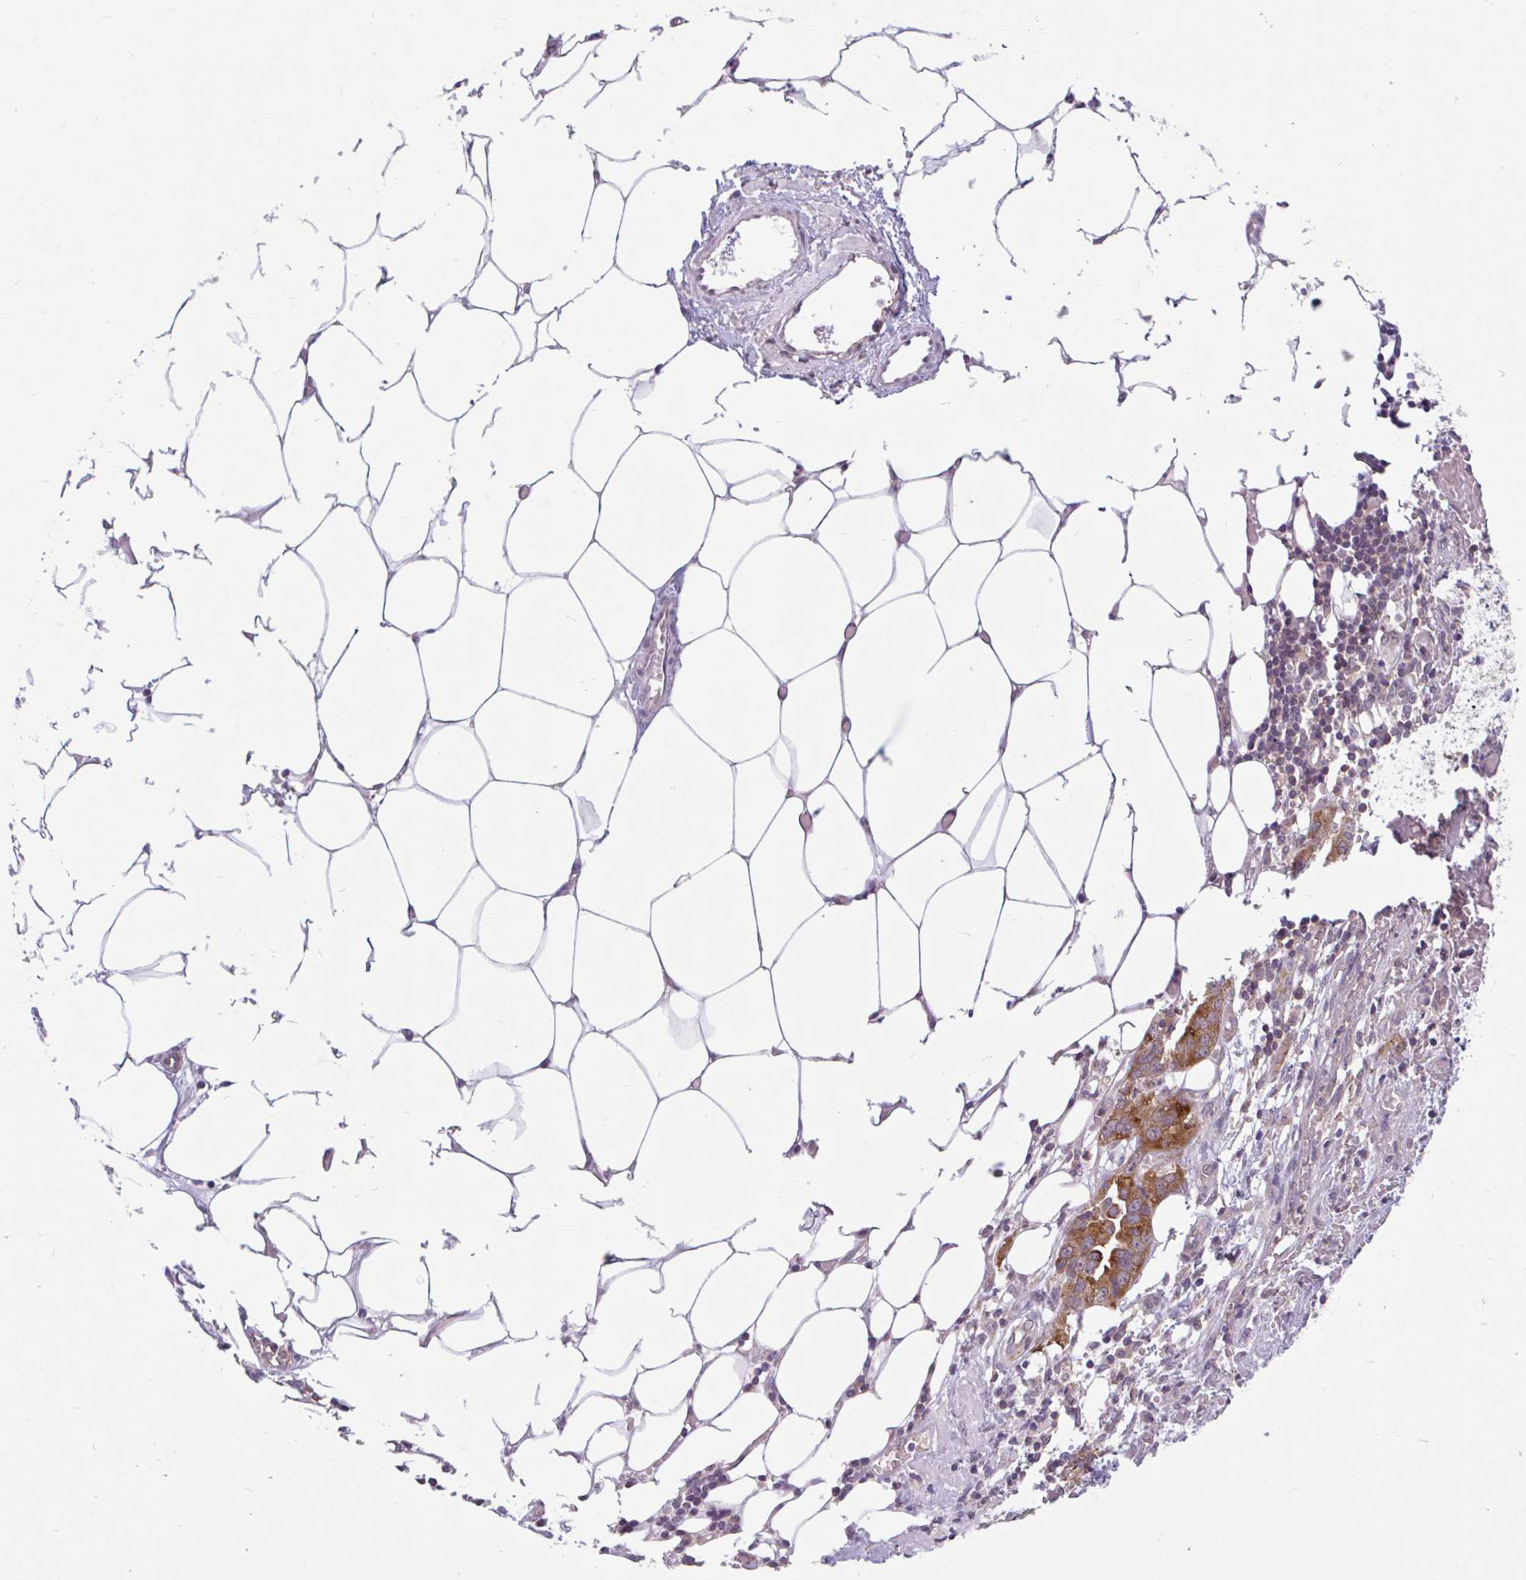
{"staining": {"intensity": "moderate", "quantity": ">75%", "location": "cytoplasmic/membranous"}, "tissue": "ovarian cancer", "cell_type": "Tumor cells", "image_type": "cancer", "snomed": [{"axis": "morphology", "description": "Cystadenocarcinoma, serous, NOS"}, {"axis": "topography", "description": "Ovary"}], "caption": "This photomicrograph reveals serous cystadenocarcinoma (ovarian) stained with immunohistochemistry (IHC) to label a protein in brown. The cytoplasmic/membranous of tumor cells show moderate positivity for the protein. Nuclei are counter-stained blue.", "gene": "RALBP1", "patient": {"sex": "female", "age": 75}}